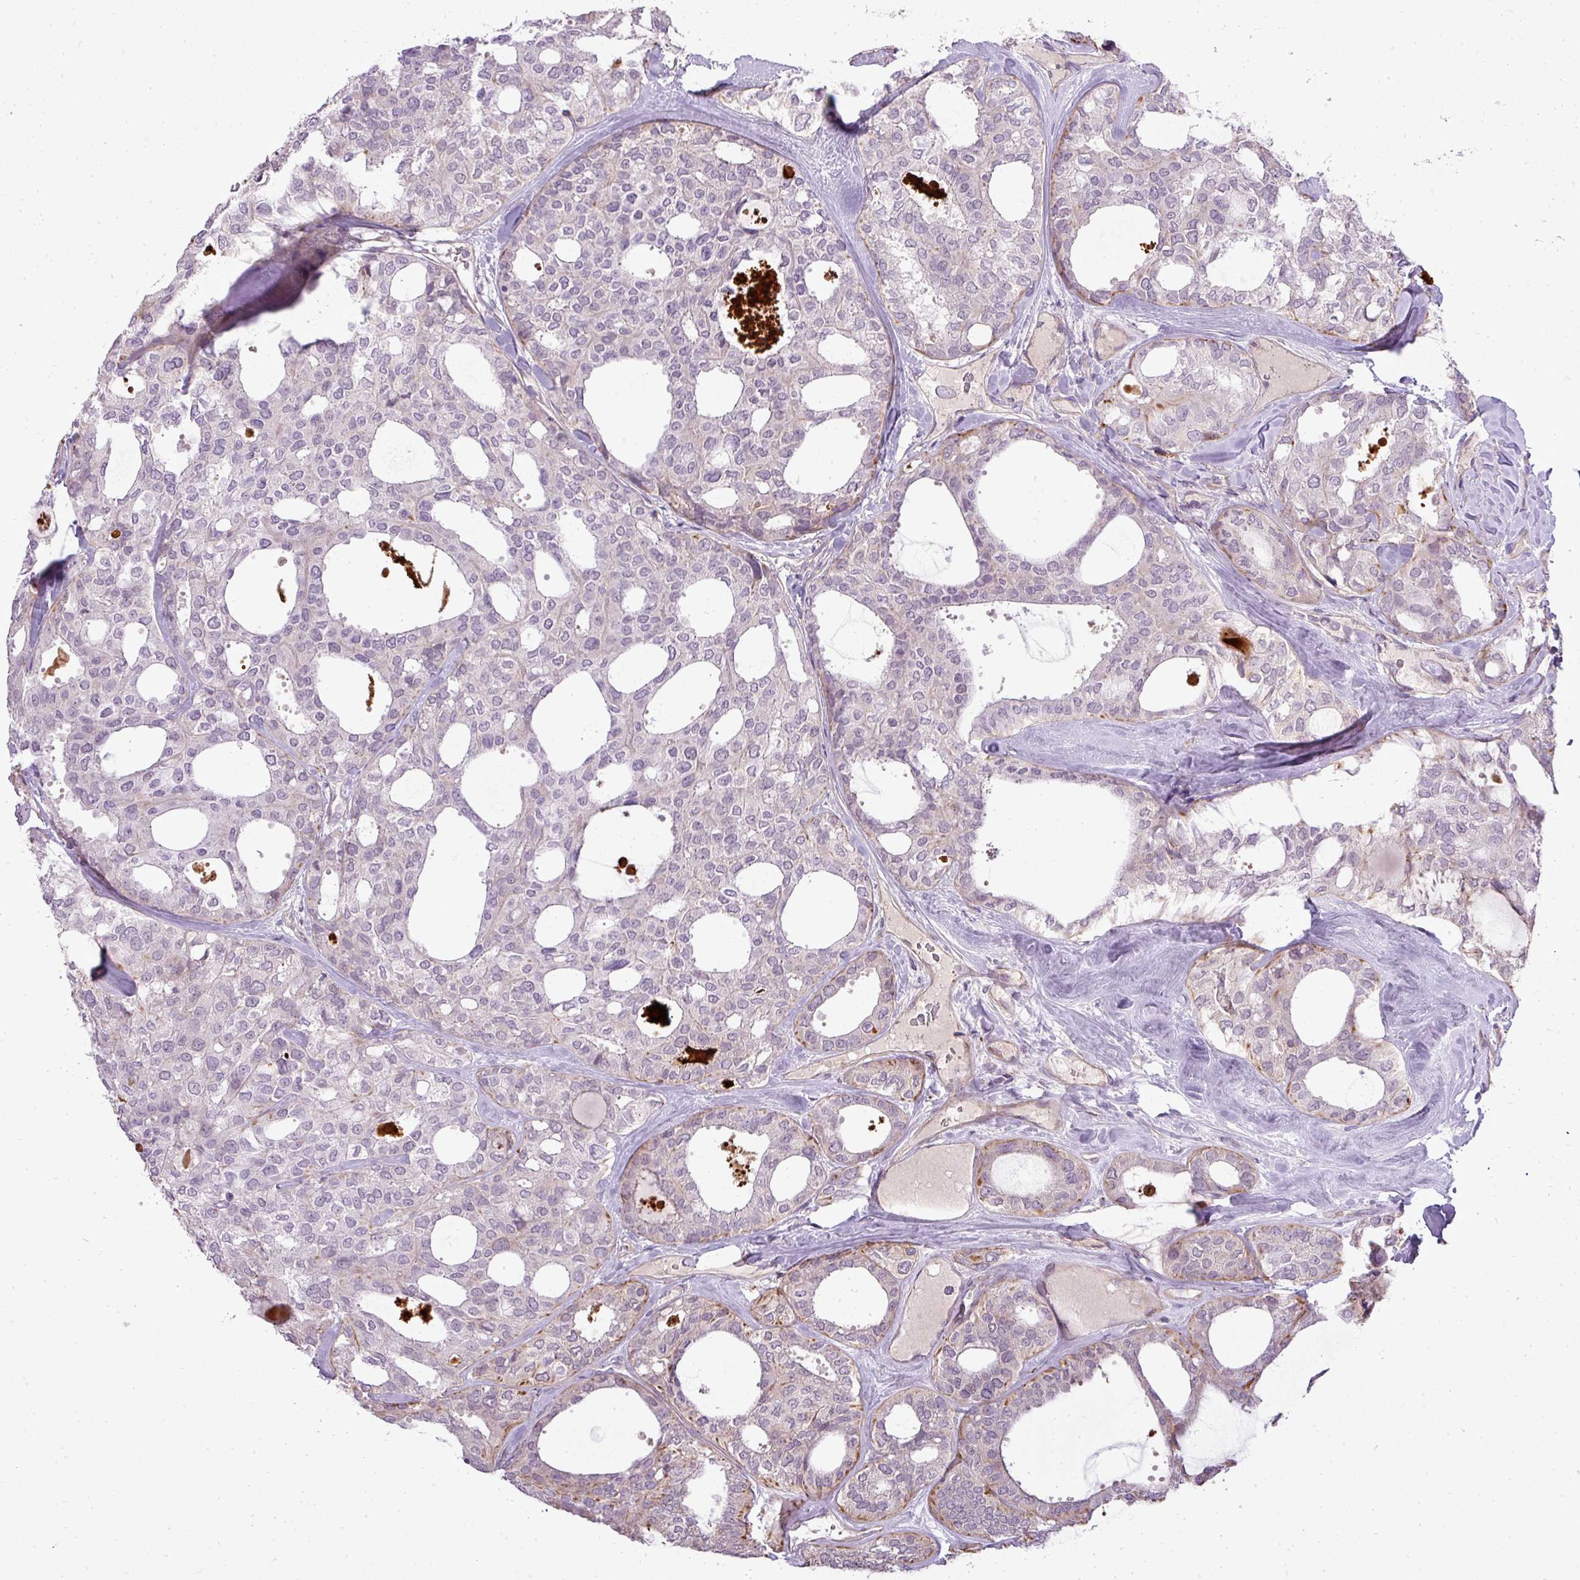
{"staining": {"intensity": "negative", "quantity": "none", "location": "none"}, "tissue": "thyroid cancer", "cell_type": "Tumor cells", "image_type": "cancer", "snomed": [{"axis": "morphology", "description": "Follicular adenoma carcinoma, NOS"}, {"axis": "topography", "description": "Thyroid gland"}], "caption": "Immunohistochemistry (IHC) histopathology image of thyroid follicular adenoma carcinoma stained for a protein (brown), which reveals no positivity in tumor cells.", "gene": "PDRG1", "patient": {"sex": "male", "age": 75}}